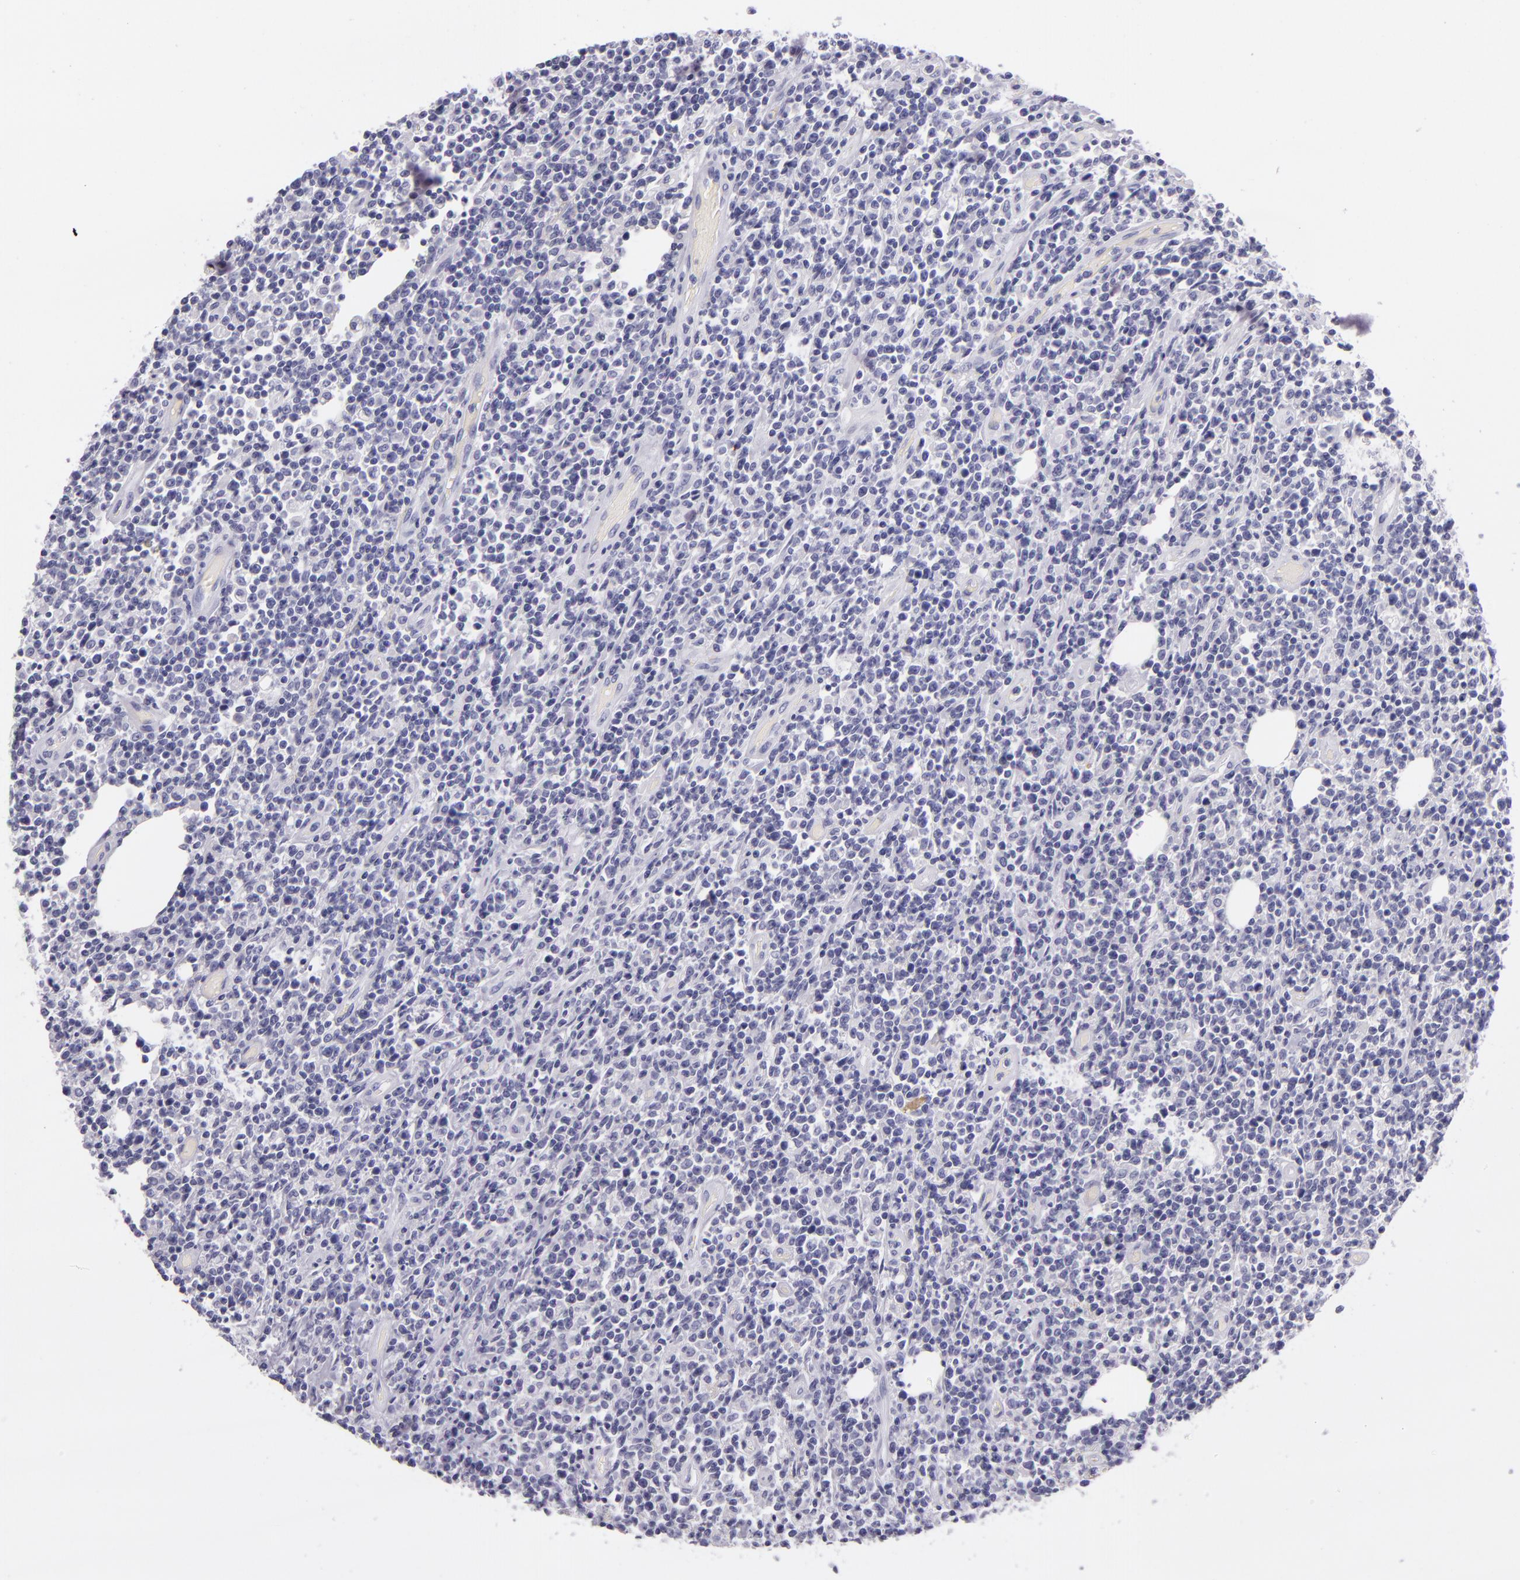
{"staining": {"intensity": "negative", "quantity": "none", "location": "none"}, "tissue": "lymphoma", "cell_type": "Tumor cells", "image_type": "cancer", "snomed": [{"axis": "morphology", "description": "Malignant lymphoma, non-Hodgkin's type, High grade"}, {"axis": "topography", "description": "Colon"}], "caption": "Immunohistochemistry (IHC) of malignant lymphoma, non-Hodgkin's type (high-grade) exhibits no expression in tumor cells.", "gene": "CR2", "patient": {"sex": "male", "age": 82}}